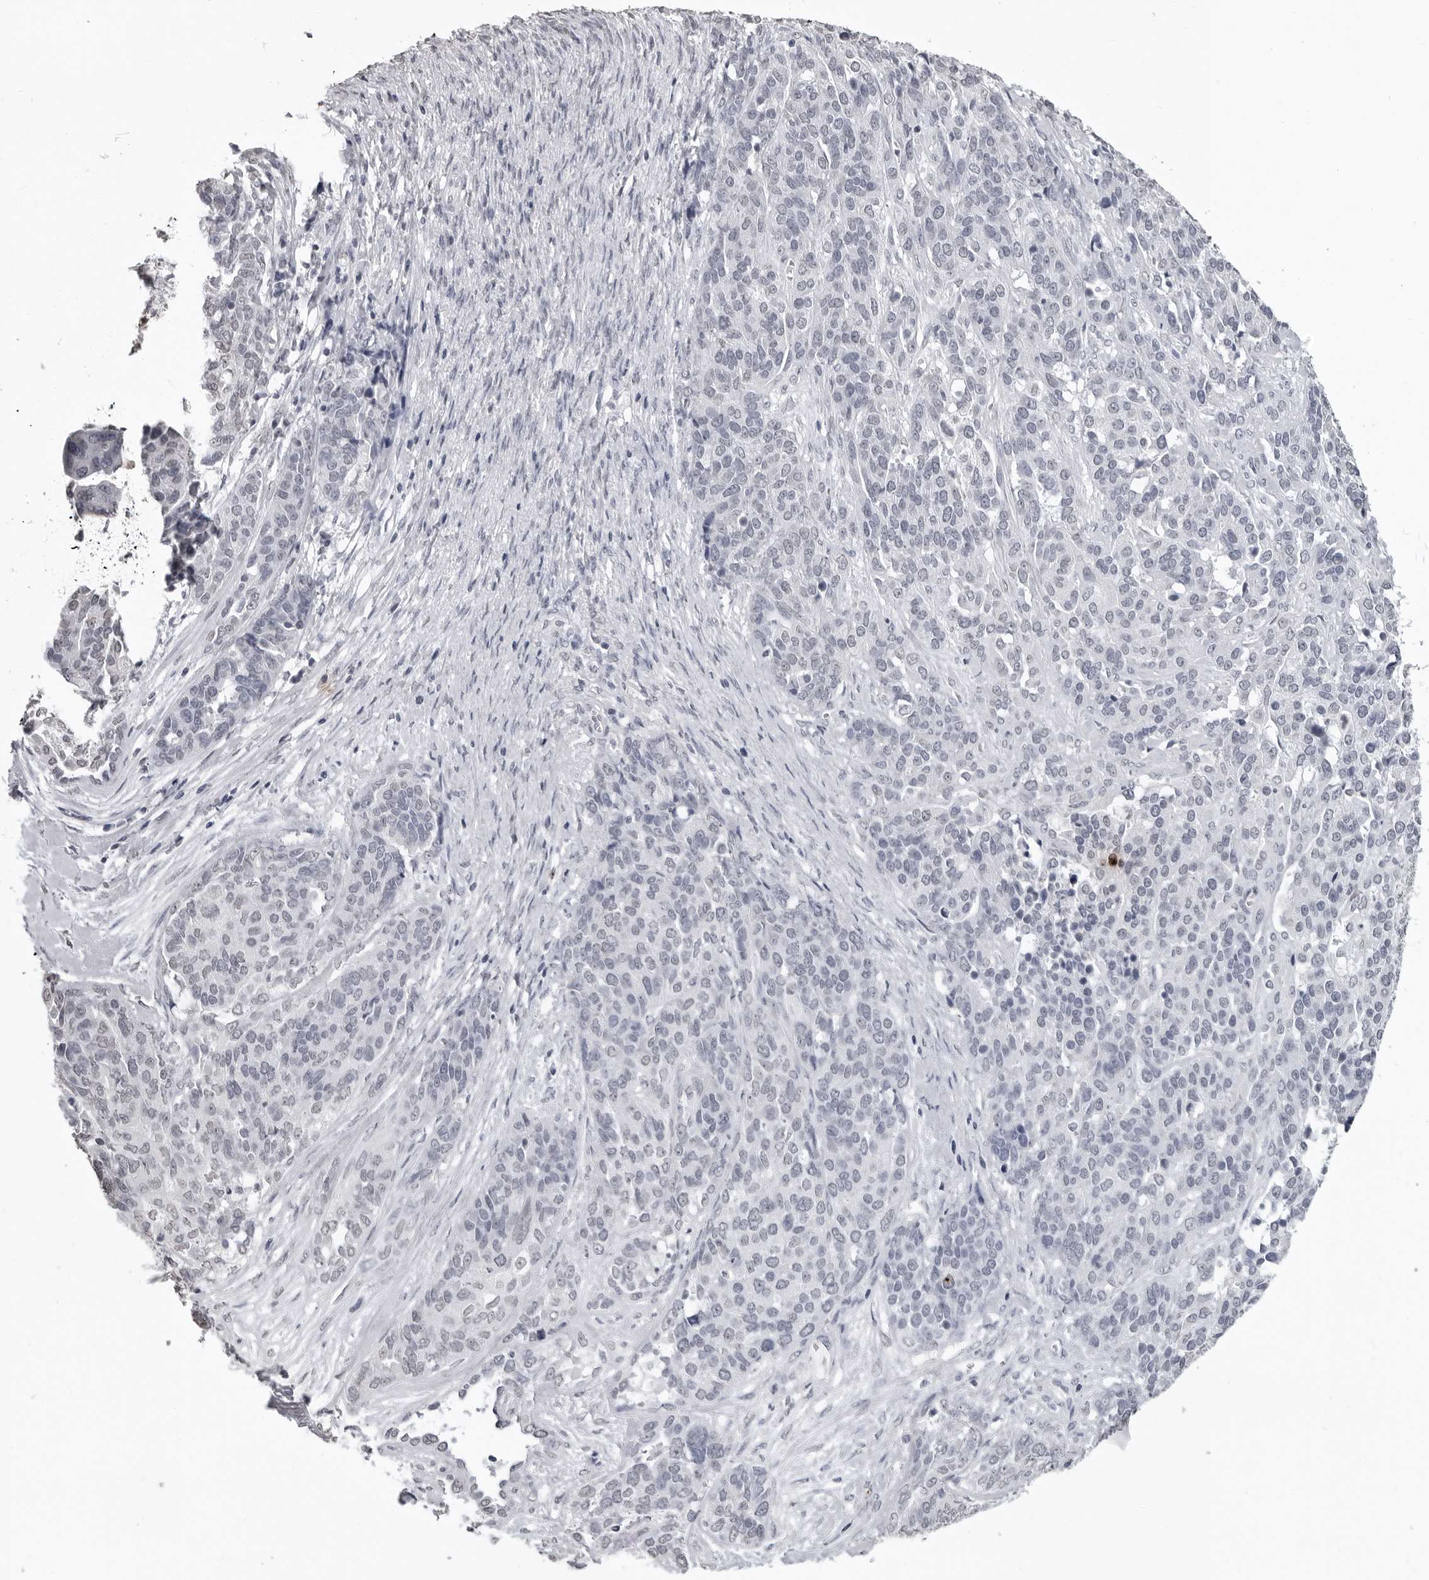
{"staining": {"intensity": "negative", "quantity": "none", "location": "none"}, "tissue": "ovarian cancer", "cell_type": "Tumor cells", "image_type": "cancer", "snomed": [{"axis": "morphology", "description": "Cystadenocarcinoma, serous, NOS"}, {"axis": "topography", "description": "Ovary"}], "caption": "Histopathology image shows no significant protein expression in tumor cells of ovarian cancer (serous cystadenocarcinoma).", "gene": "HEPACAM", "patient": {"sex": "female", "age": 44}}